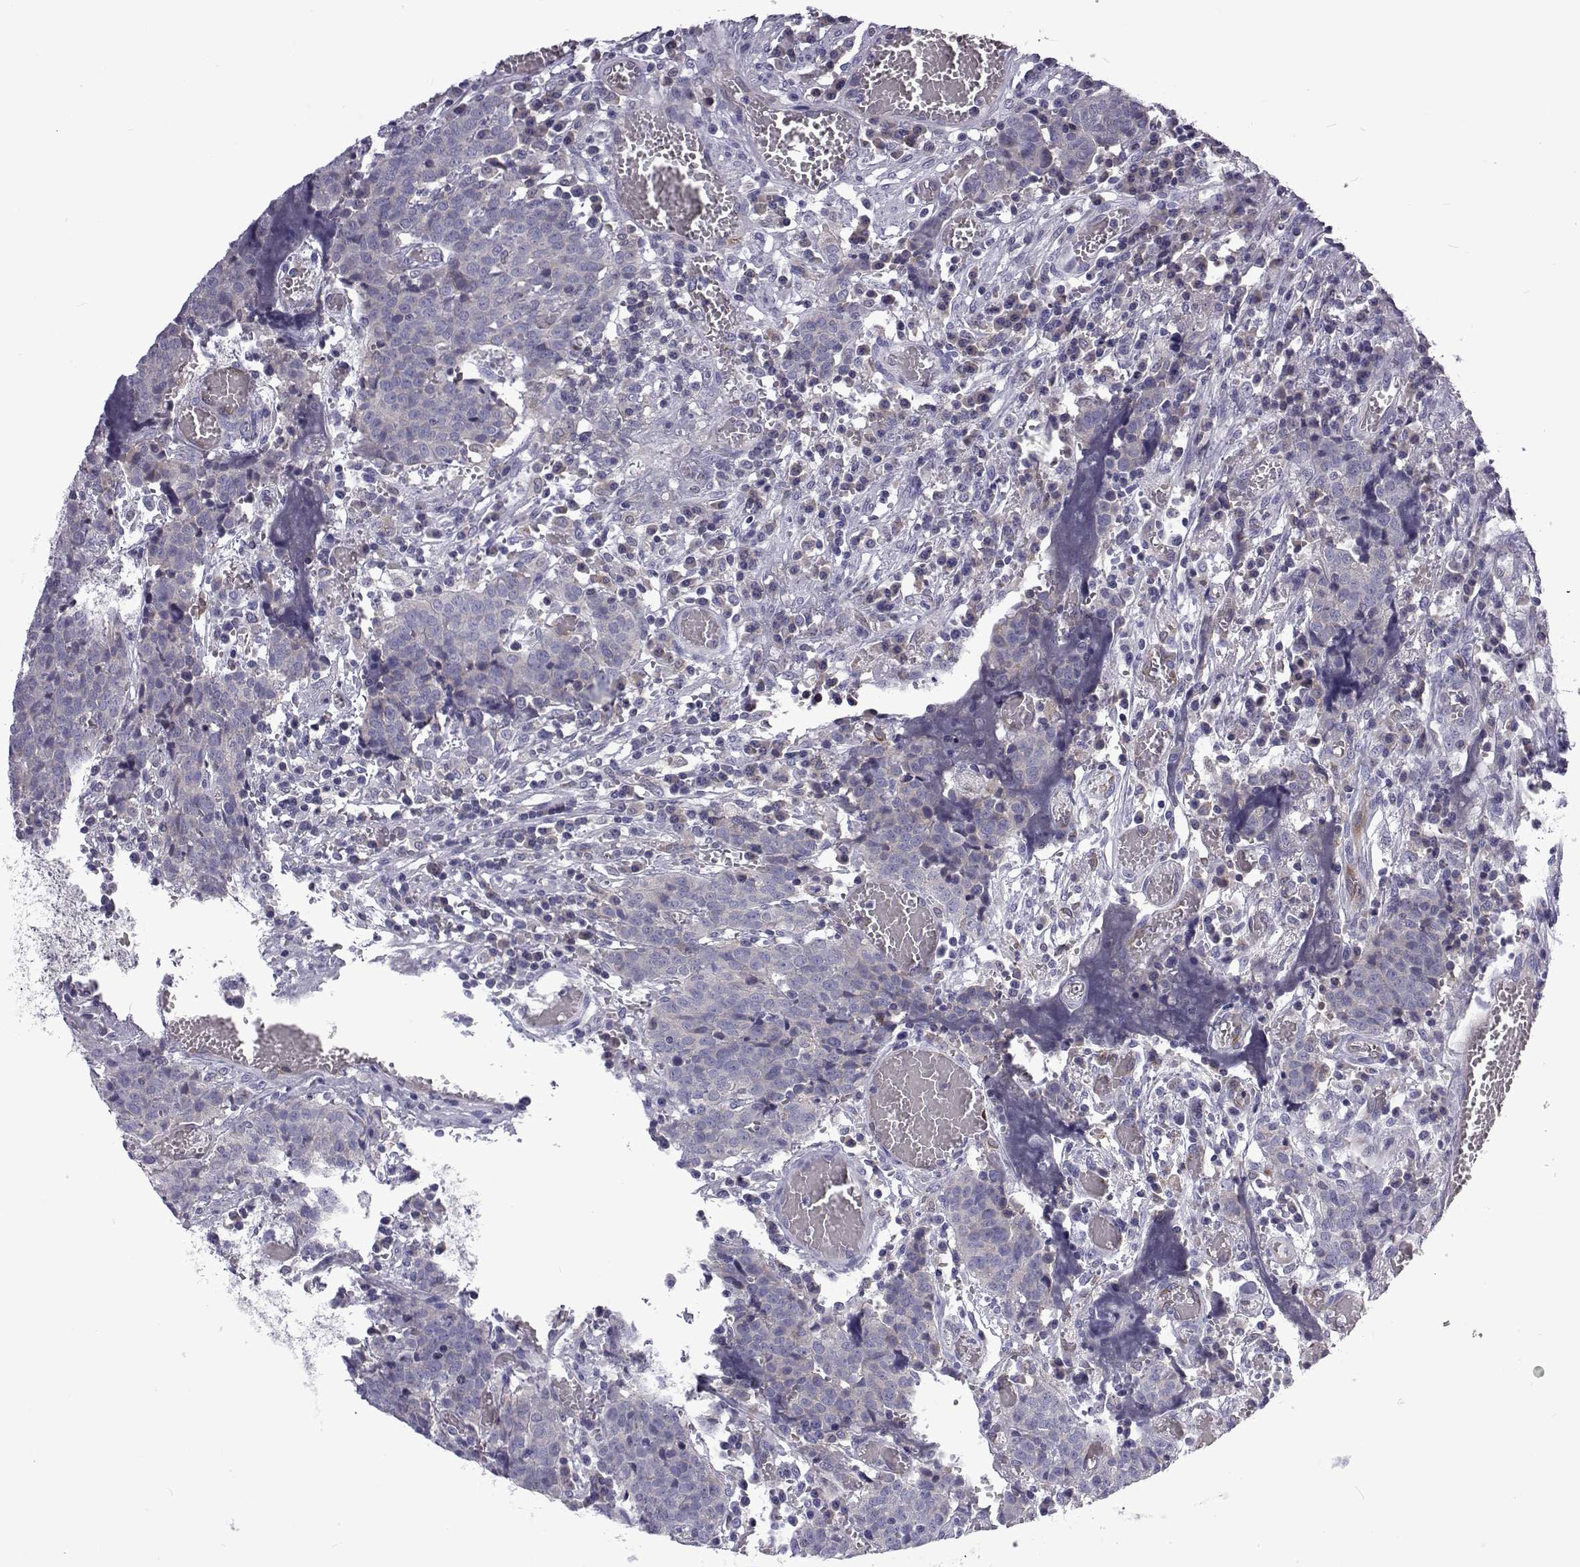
{"staining": {"intensity": "negative", "quantity": "none", "location": "none"}, "tissue": "prostate cancer", "cell_type": "Tumor cells", "image_type": "cancer", "snomed": [{"axis": "morphology", "description": "Adenocarcinoma, High grade"}, {"axis": "topography", "description": "Prostate and seminal vesicle, NOS"}], "caption": "Immunohistochemistry of prostate cancer demonstrates no expression in tumor cells.", "gene": "TCF15", "patient": {"sex": "male", "age": 60}}